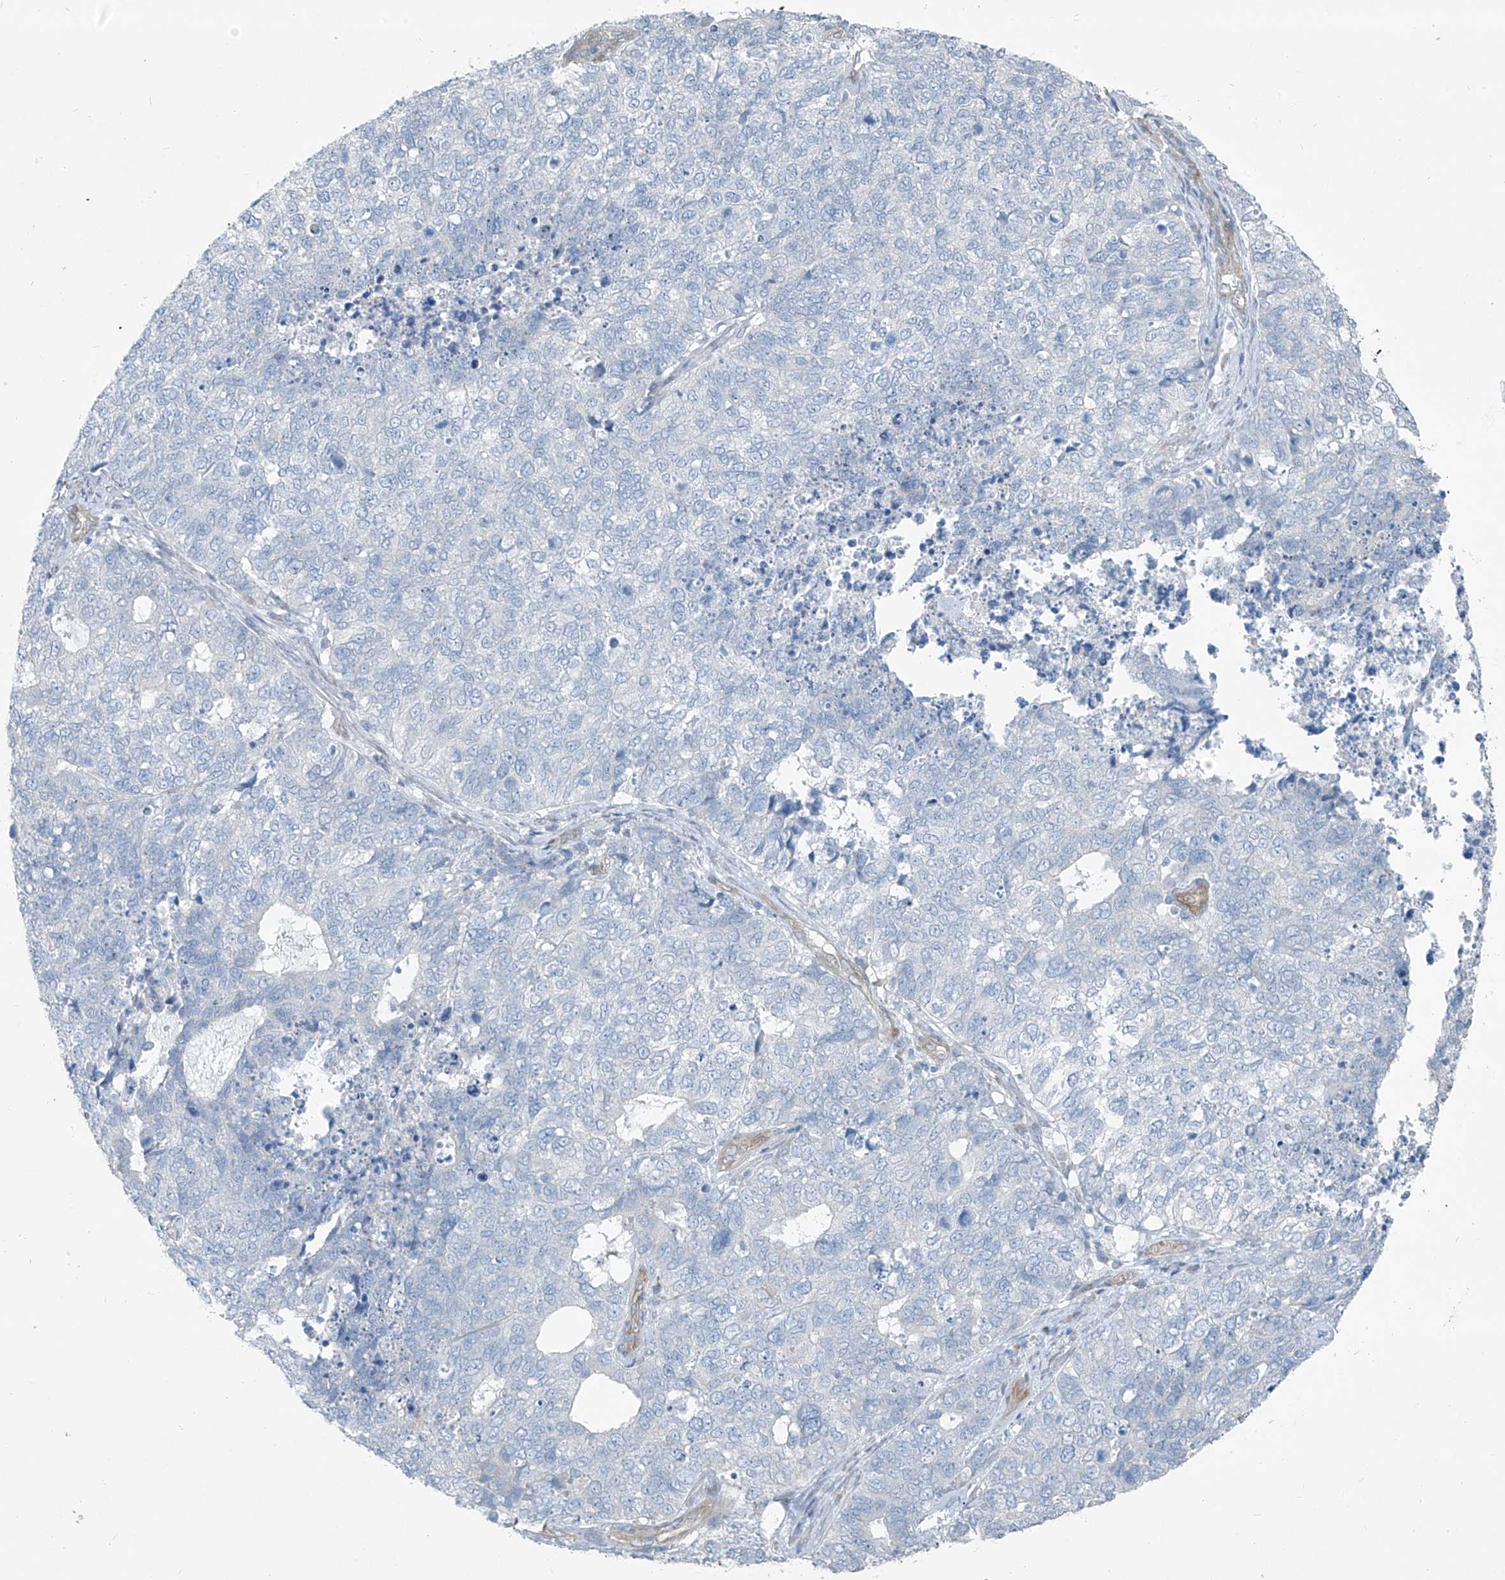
{"staining": {"intensity": "negative", "quantity": "none", "location": "none"}, "tissue": "cervical cancer", "cell_type": "Tumor cells", "image_type": "cancer", "snomed": [{"axis": "morphology", "description": "Squamous cell carcinoma, NOS"}, {"axis": "topography", "description": "Cervix"}], "caption": "The immunohistochemistry photomicrograph has no significant staining in tumor cells of cervical cancer (squamous cell carcinoma) tissue.", "gene": "TNS2", "patient": {"sex": "female", "age": 63}}